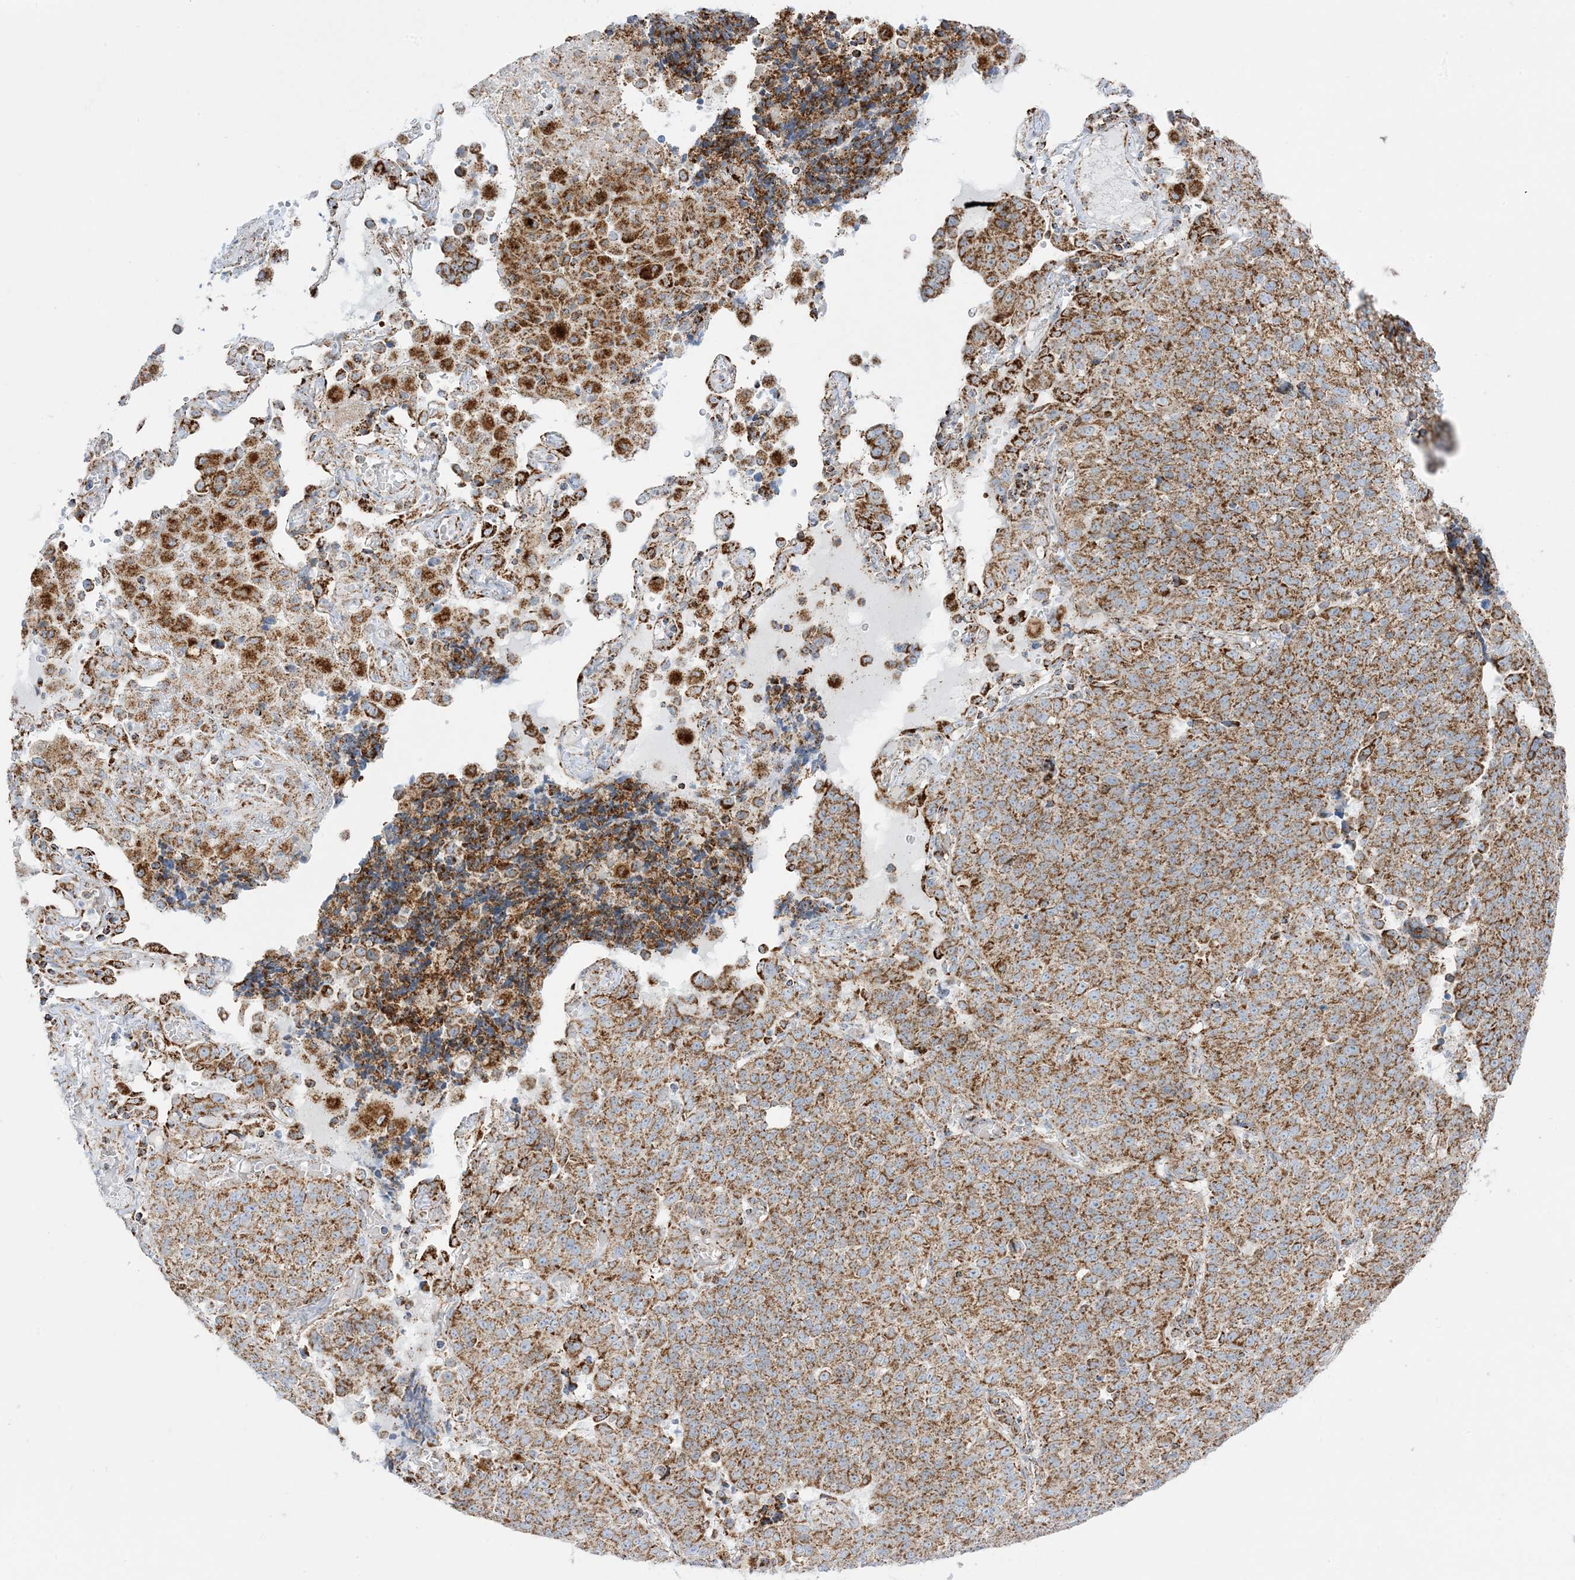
{"staining": {"intensity": "moderate", "quantity": ">75%", "location": "cytoplasmic/membranous"}, "tissue": "lung cancer", "cell_type": "Tumor cells", "image_type": "cancer", "snomed": [{"axis": "morphology", "description": "Adenocarcinoma, NOS"}, {"axis": "topography", "description": "Lung"}], "caption": "About >75% of tumor cells in human lung adenocarcinoma demonstrate moderate cytoplasmic/membranous protein positivity as visualized by brown immunohistochemical staining.", "gene": "MRPS36", "patient": {"sex": "male", "age": 49}}